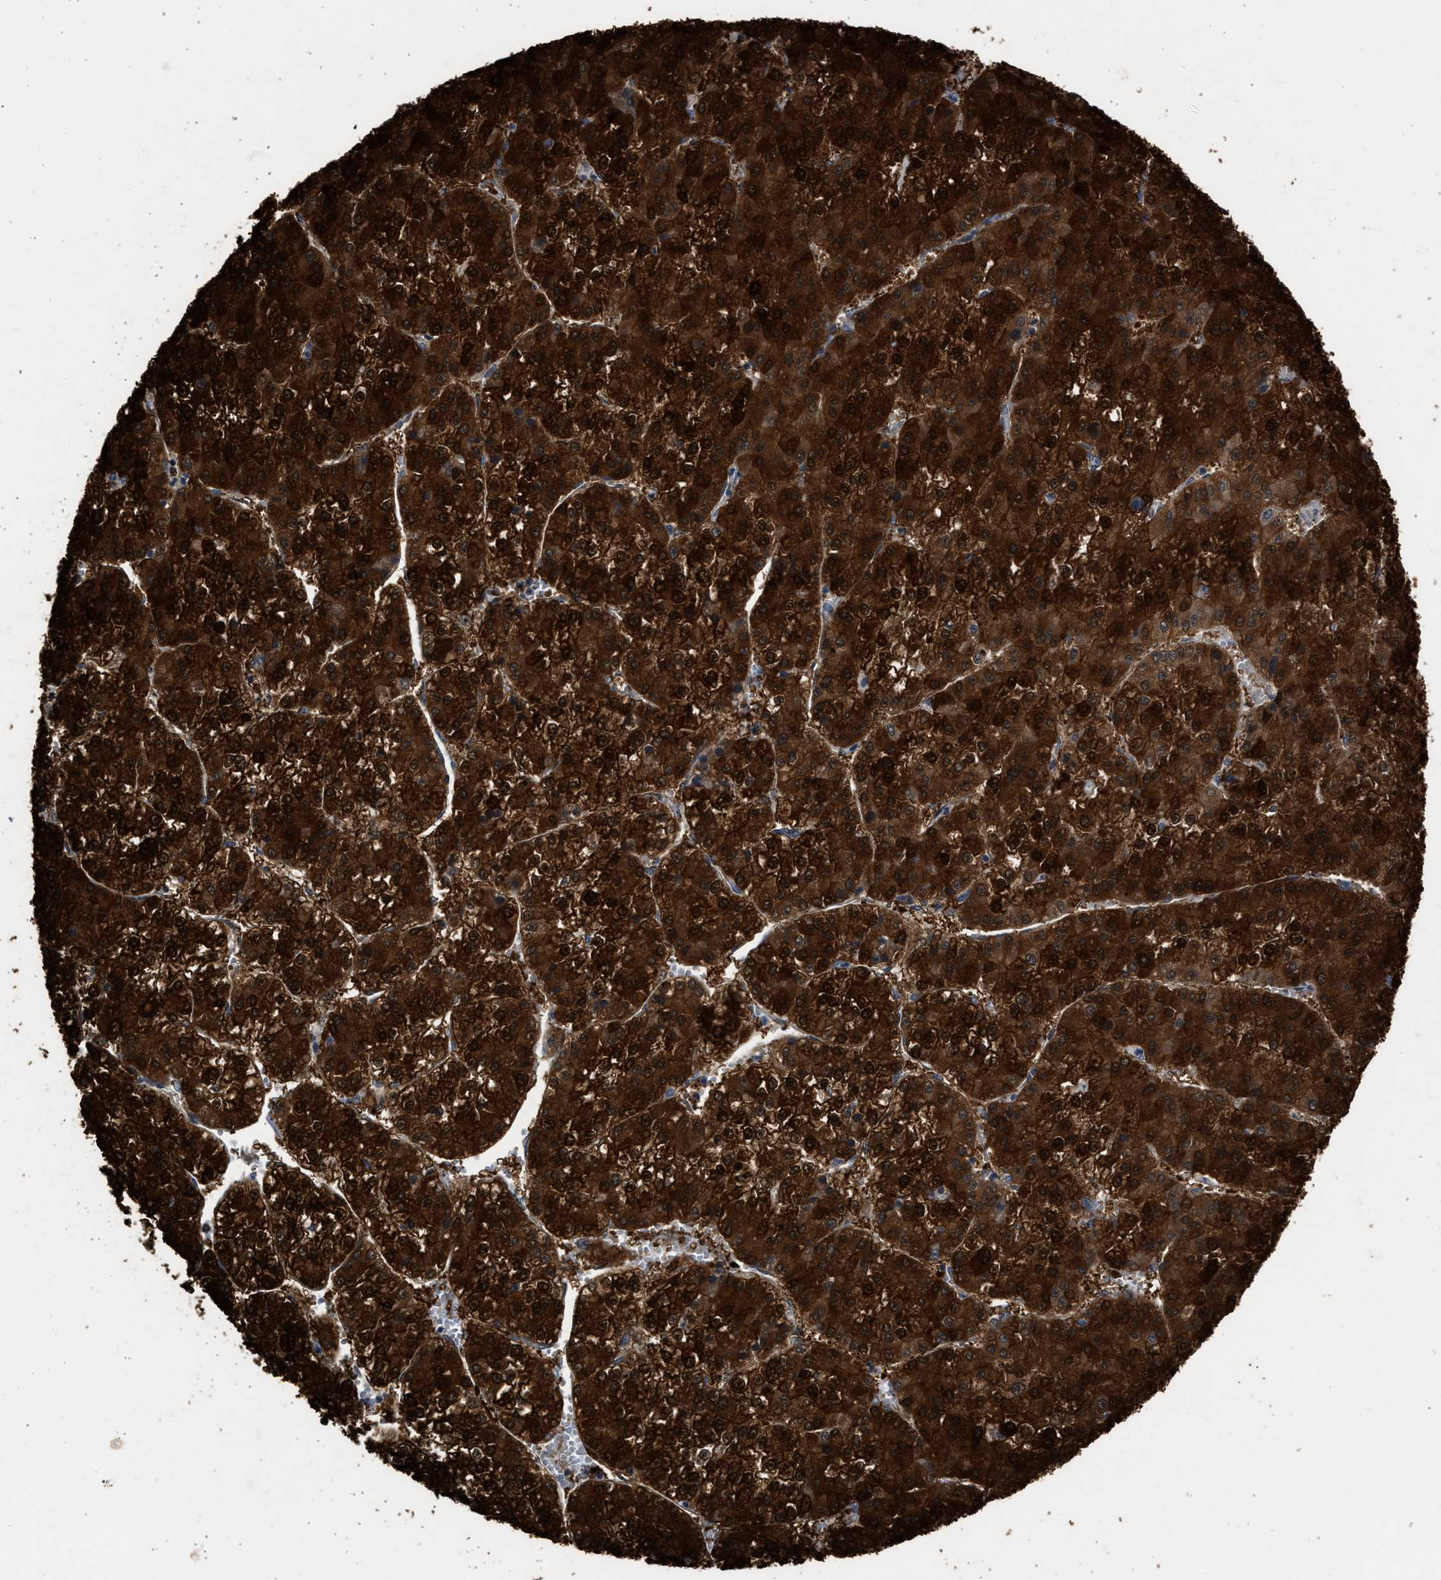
{"staining": {"intensity": "strong", "quantity": ">75%", "location": "cytoplasmic/membranous,nuclear"}, "tissue": "liver cancer", "cell_type": "Tumor cells", "image_type": "cancer", "snomed": [{"axis": "morphology", "description": "Carcinoma, Hepatocellular, NOS"}, {"axis": "topography", "description": "Liver"}], "caption": "Liver cancer stained with IHC shows strong cytoplasmic/membranous and nuclear expression in about >75% of tumor cells.", "gene": "SULT2A1", "patient": {"sex": "female", "age": 73}}